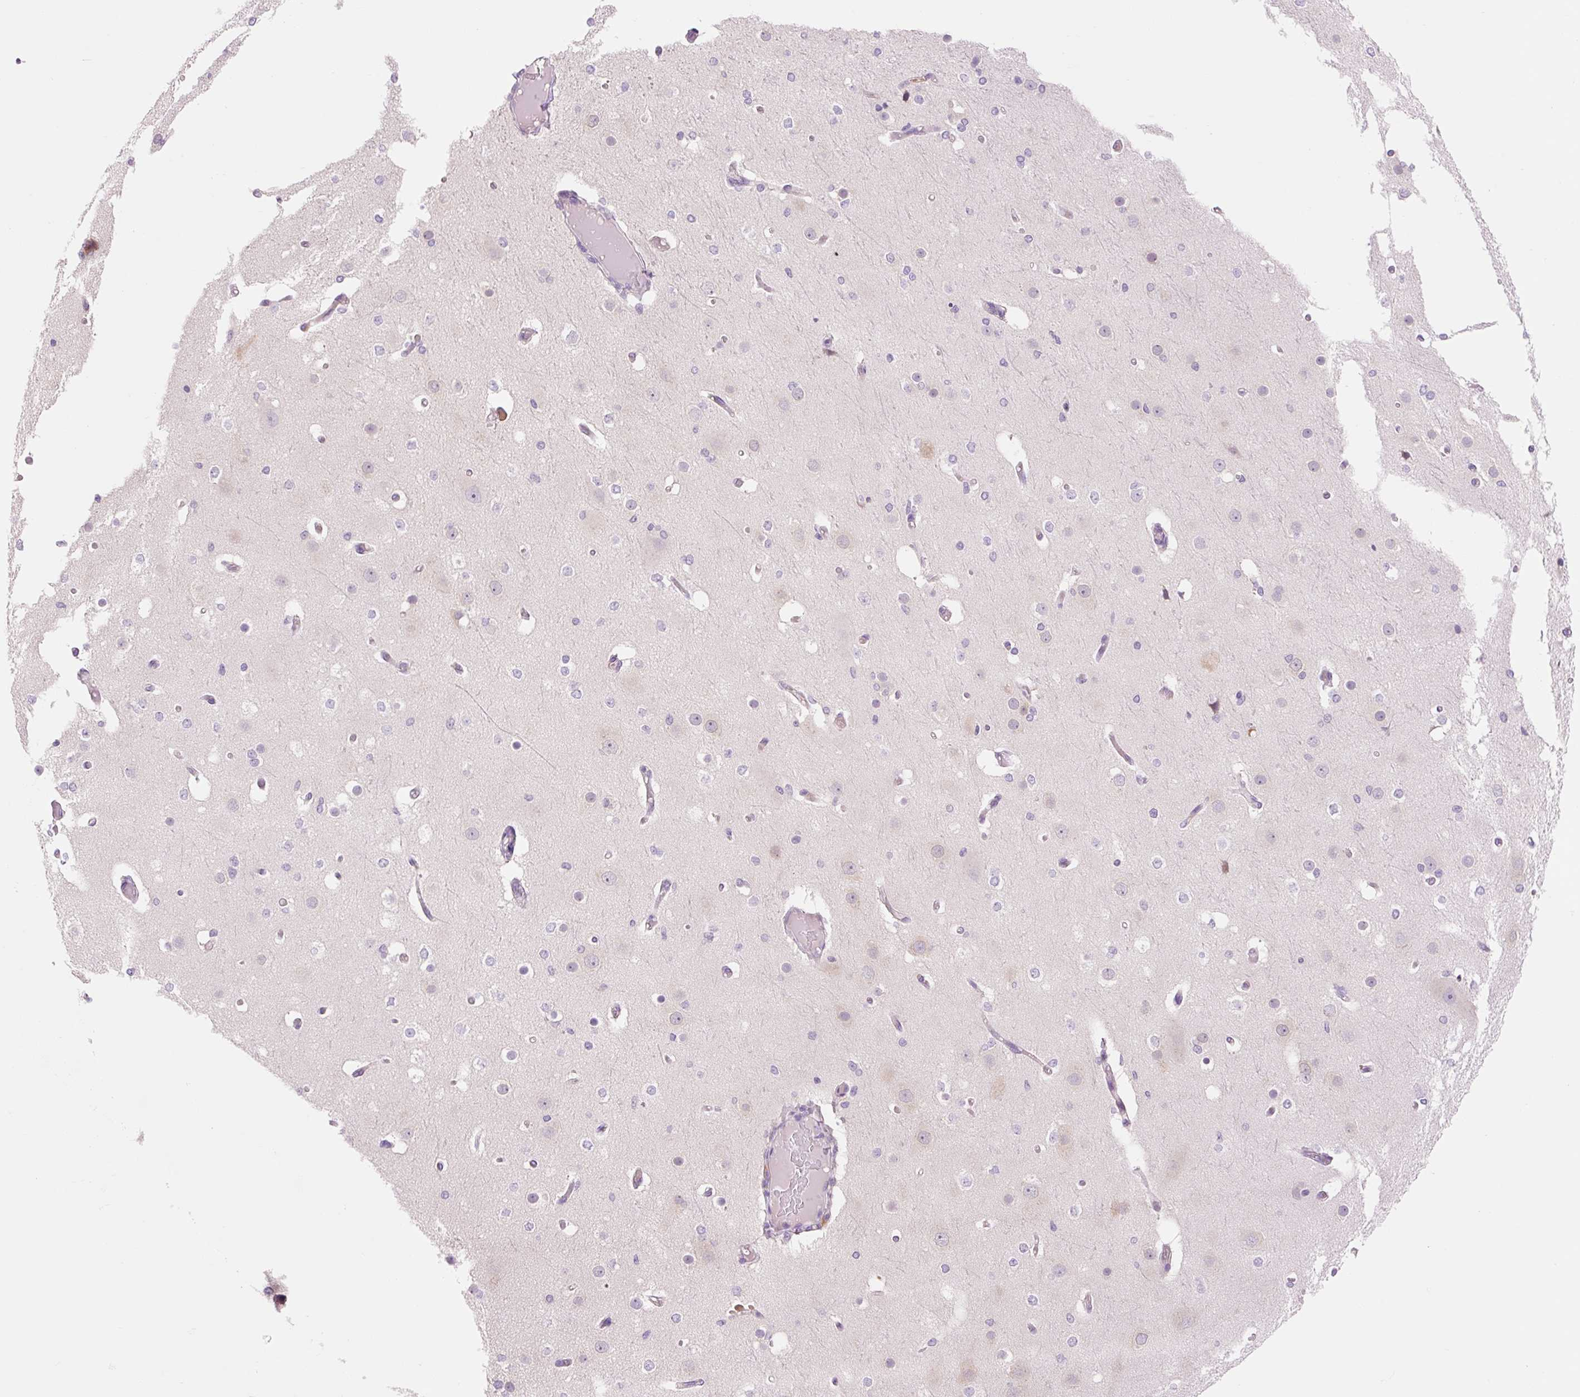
{"staining": {"intensity": "negative", "quantity": "none", "location": "none"}, "tissue": "cerebral cortex", "cell_type": "Endothelial cells", "image_type": "normal", "snomed": [{"axis": "morphology", "description": "Normal tissue, NOS"}, {"axis": "morphology", "description": "Inflammation, NOS"}, {"axis": "topography", "description": "Cerebral cortex"}], "caption": "Cerebral cortex stained for a protein using immunohistochemistry (IHC) reveals no positivity endothelial cells.", "gene": "CELF6", "patient": {"sex": "male", "age": 6}}